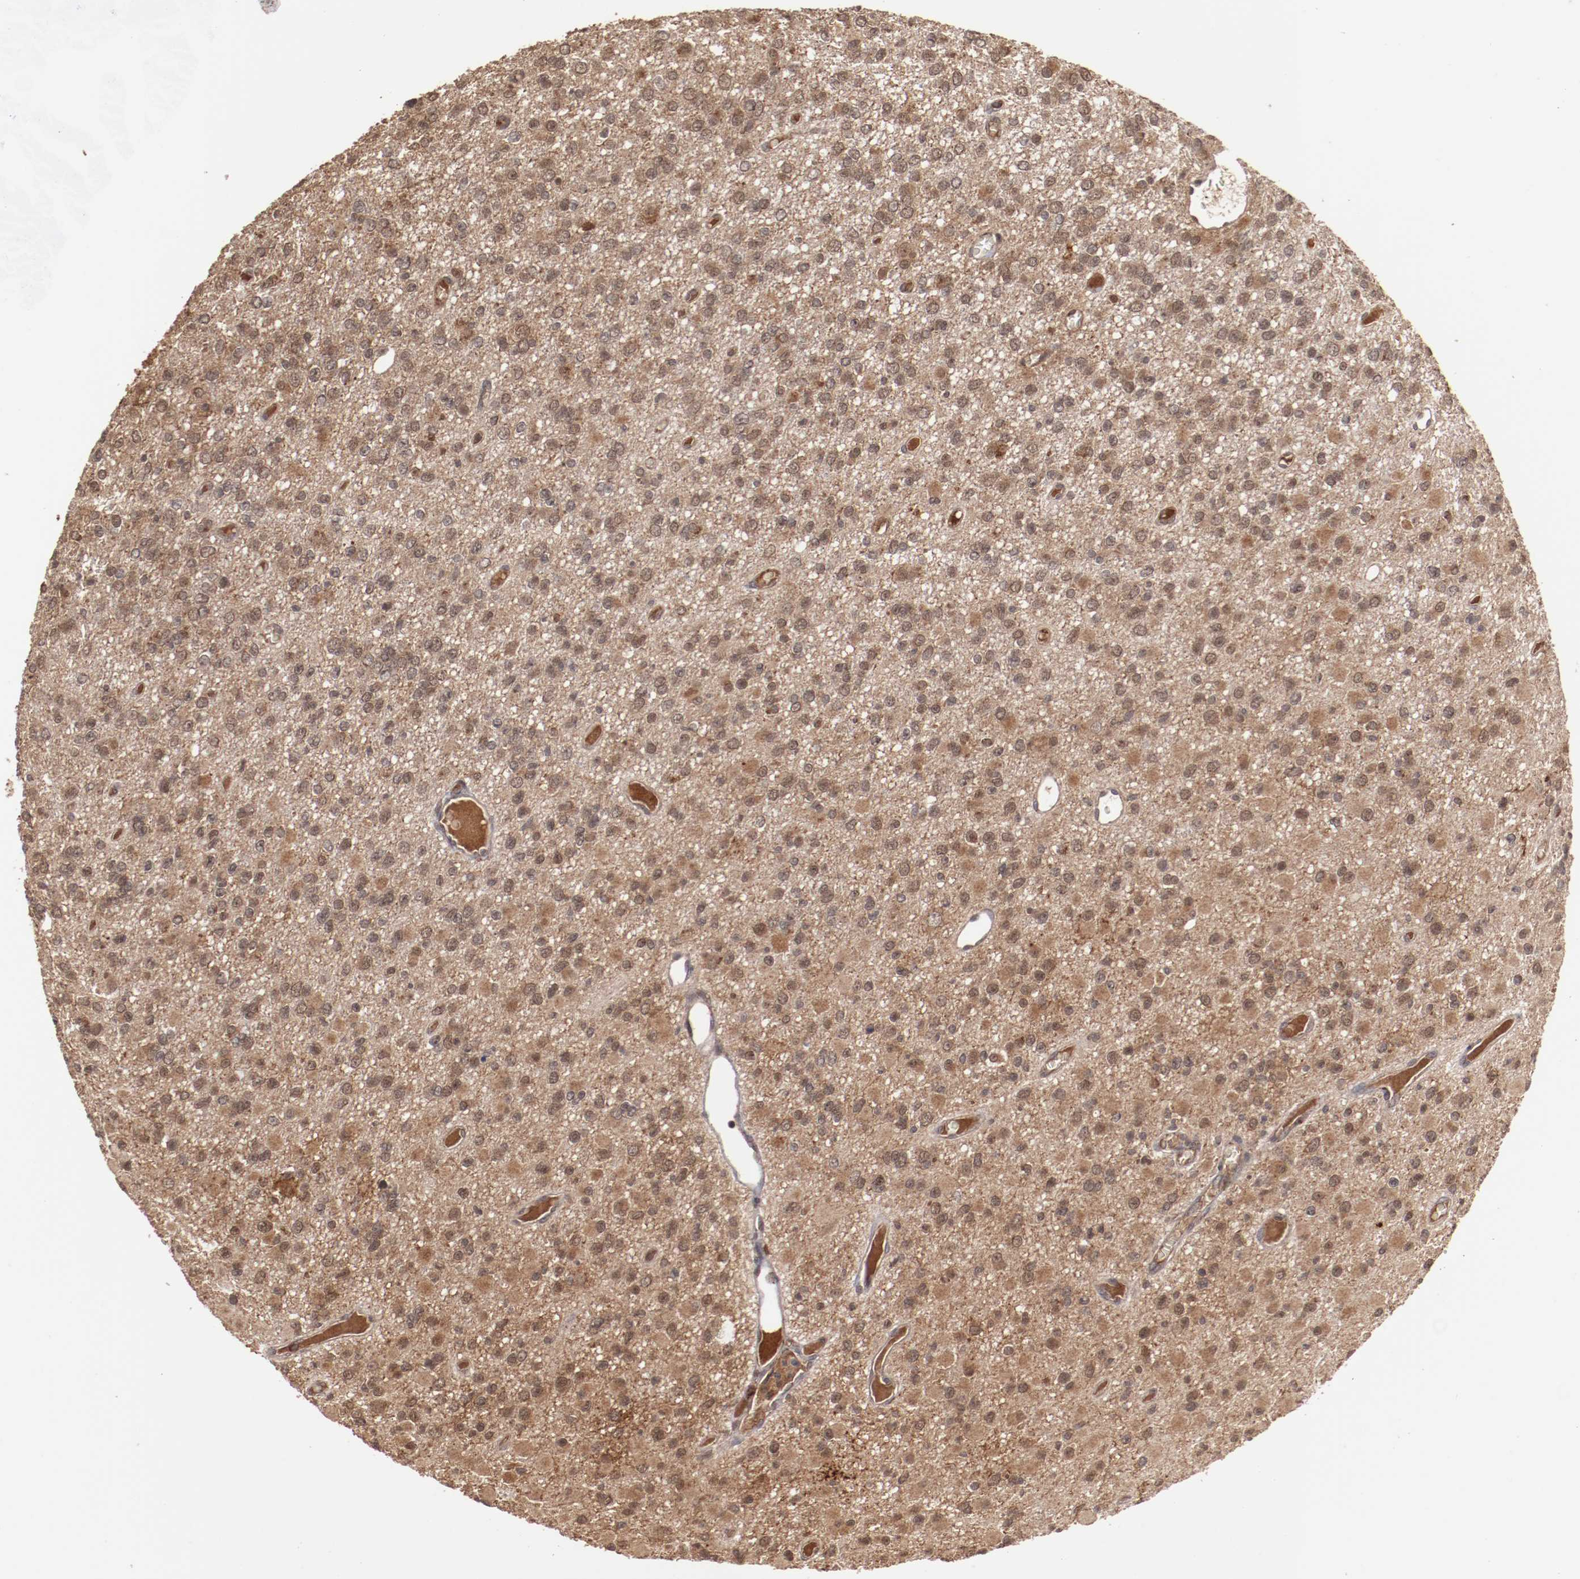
{"staining": {"intensity": "strong", "quantity": ">75%", "location": "cytoplasmic/membranous"}, "tissue": "glioma", "cell_type": "Tumor cells", "image_type": "cancer", "snomed": [{"axis": "morphology", "description": "Glioma, malignant, Low grade"}, {"axis": "topography", "description": "Brain"}], "caption": "Immunohistochemistry (IHC) image of neoplastic tissue: glioma stained using IHC displays high levels of strong protein expression localized specifically in the cytoplasmic/membranous of tumor cells, appearing as a cytoplasmic/membranous brown color.", "gene": "TENM1", "patient": {"sex": "male", "age": 42}}